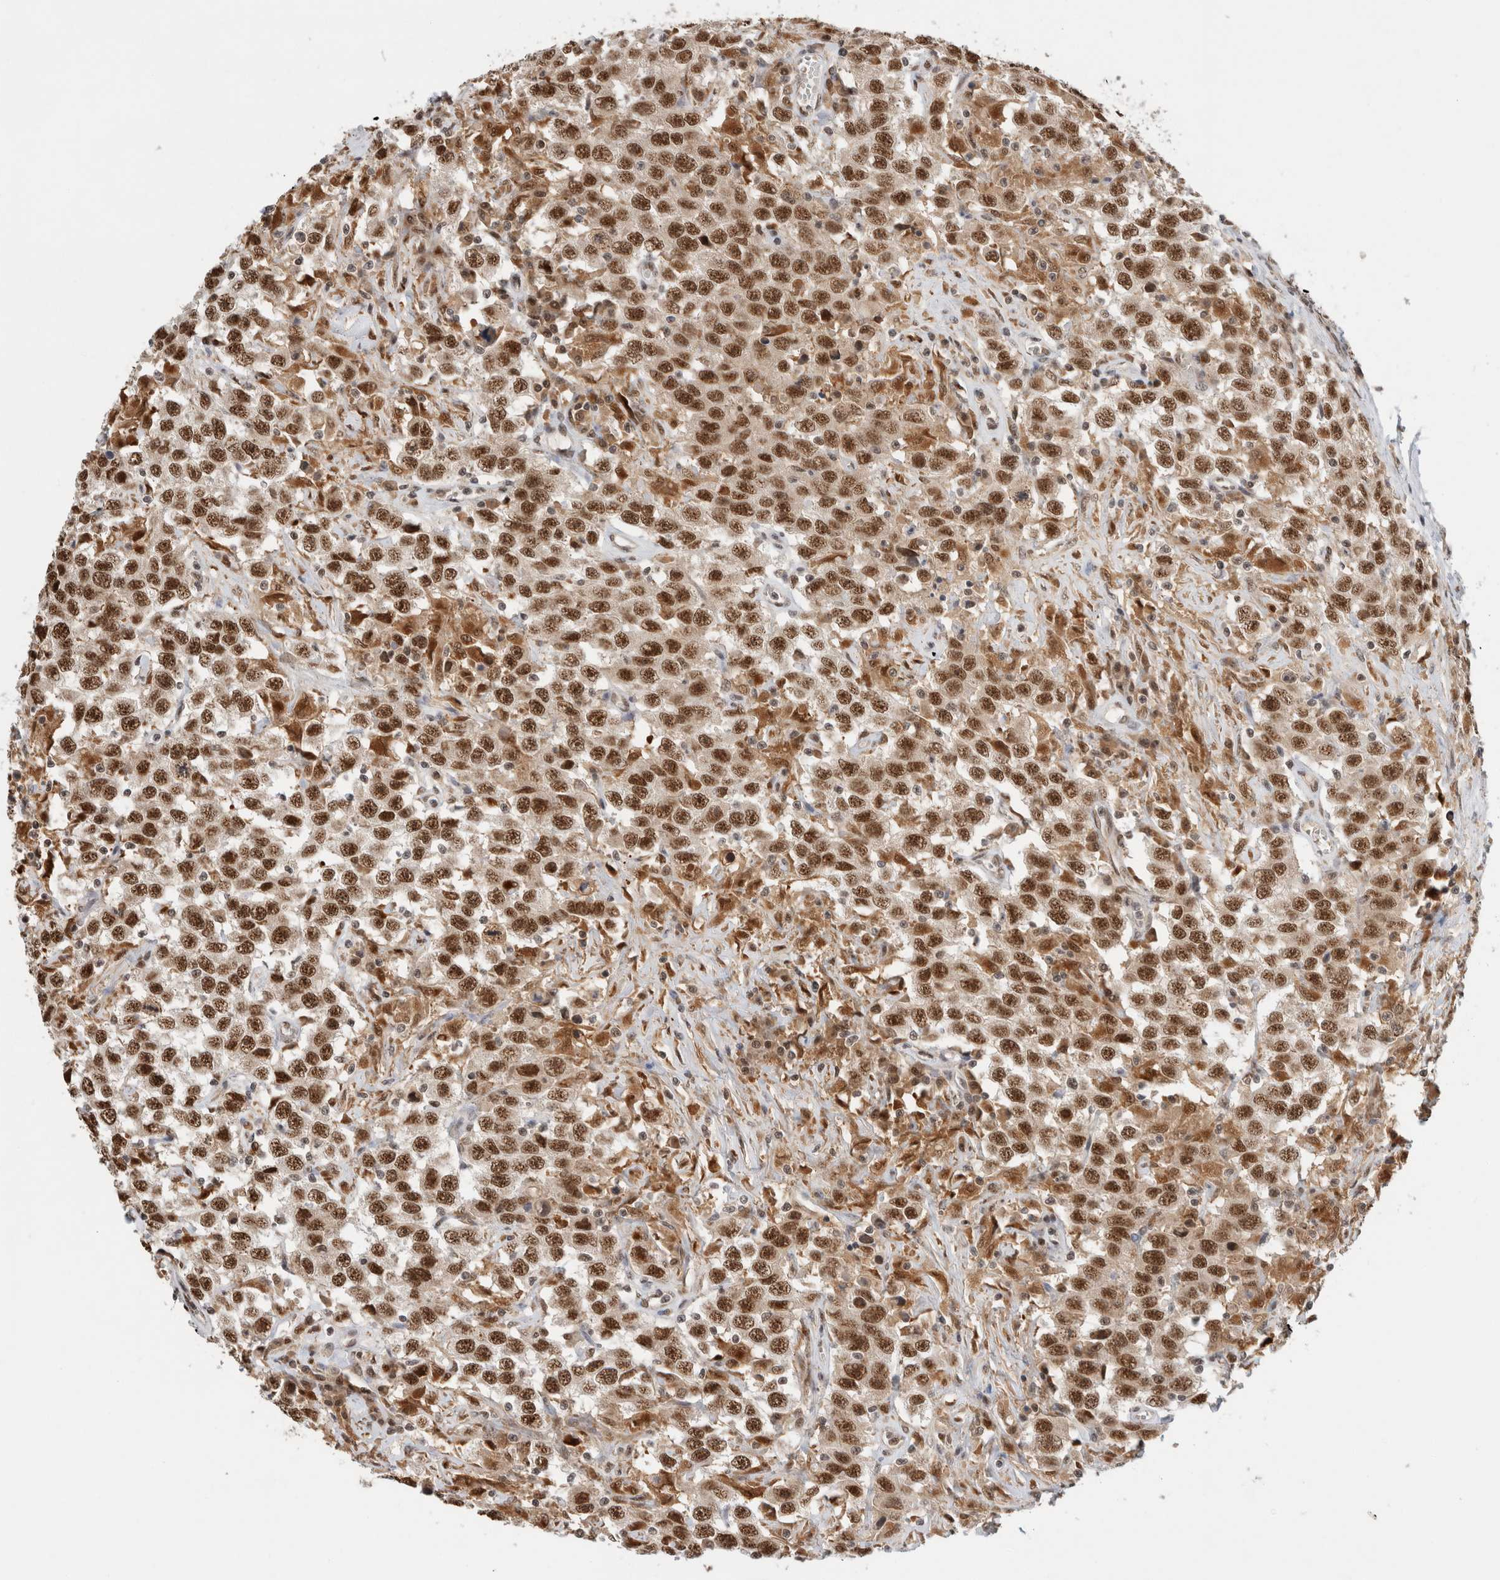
{"staining": {"intensity": "strong", "quantity": ">75%", "location": "cytoplasmic/membranous,nuclear"}, "tissue": "testis cancer", "cell_type": "Tumor cells", "image_type": "cancer", "snomed": [{"axis": "morphology", "description": "Seminoma, NOS"}, {"axis": "topography", "description": "Testis"}], "caption": "Brown immunohistochemical staining in testis cancer (seminoma) exhibits strong cytoplasmic/membranous and nuclear expression in about >75% of tumor cells.", "gene": "NCAPG2", "patient": {"sex": "male", "age": 41}}